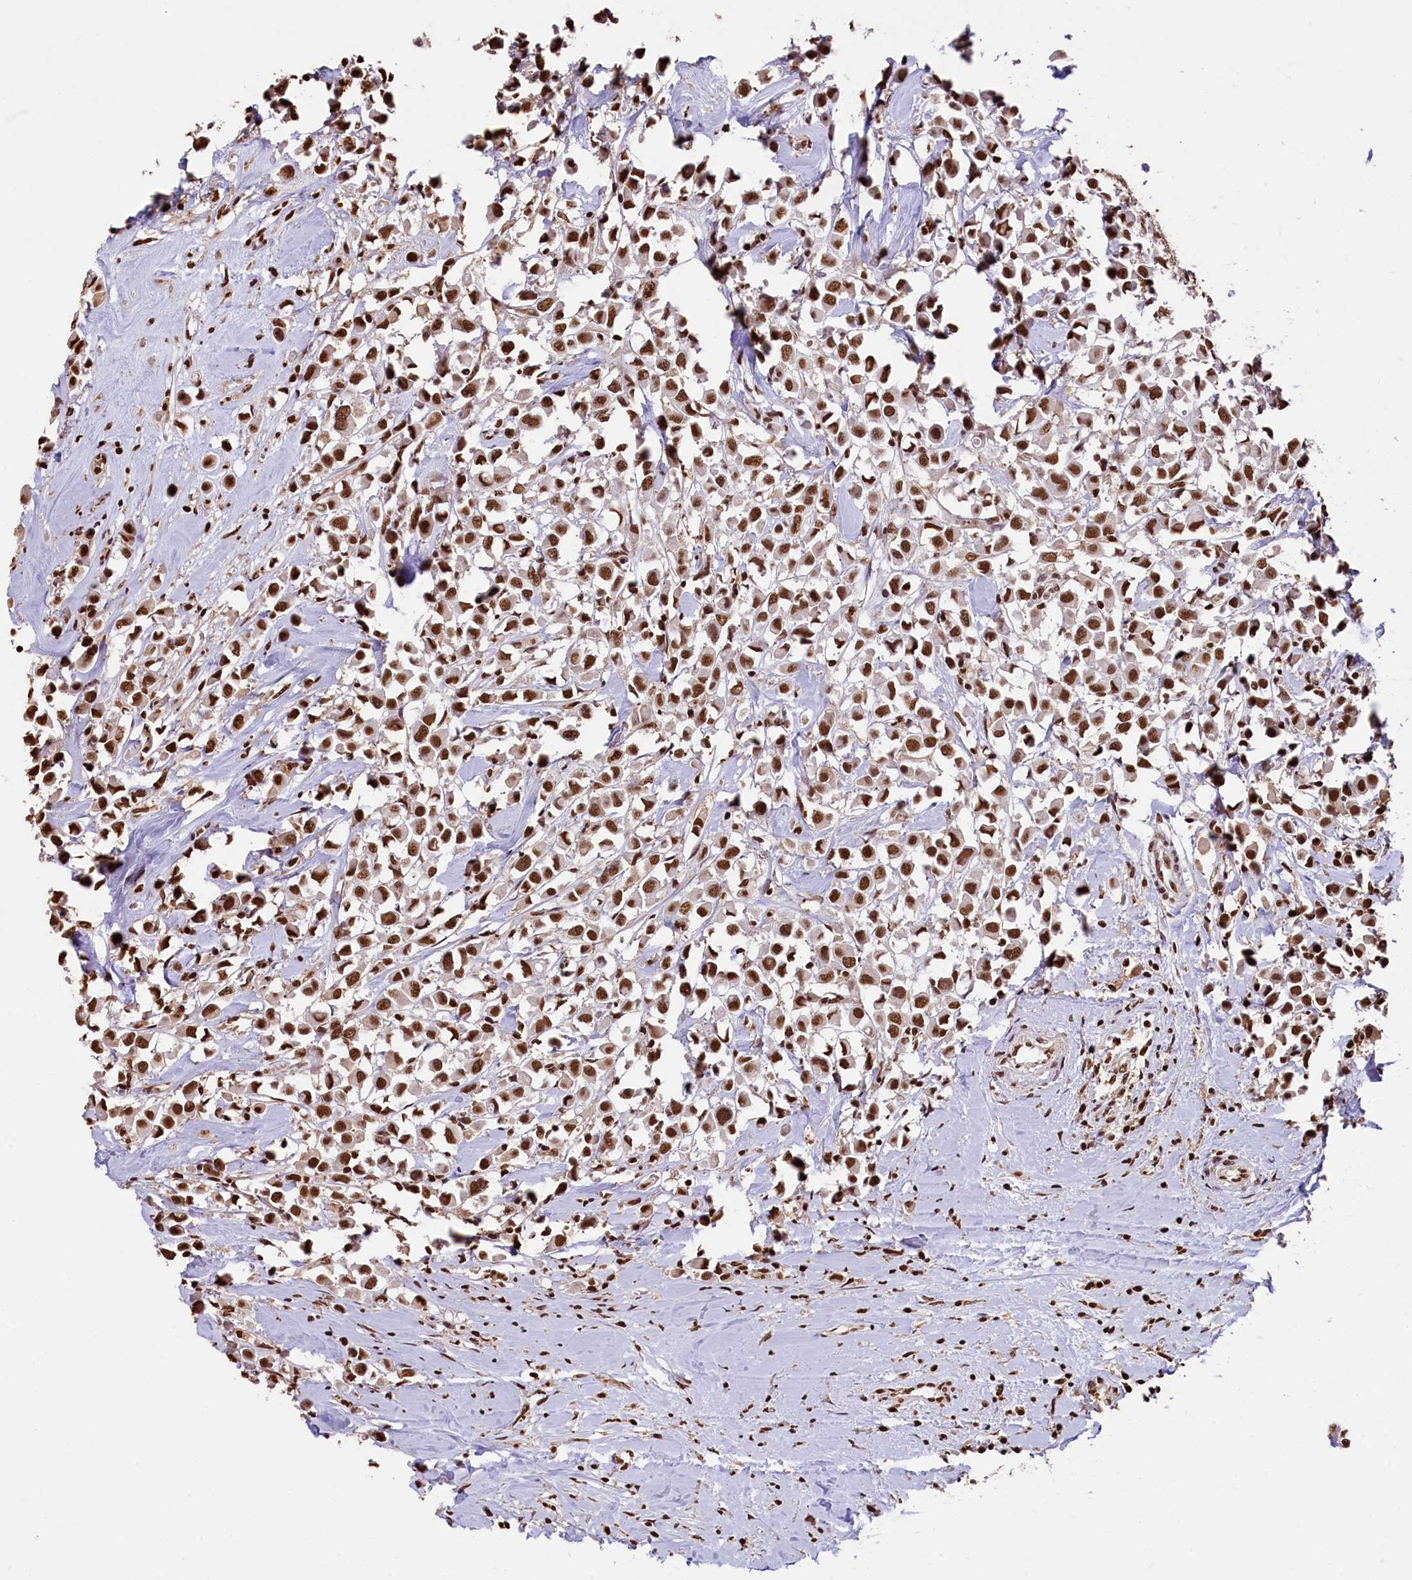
{"staining": {"intensity": "strong", "quantity": ">75%", "location": "nuclear"}, "tissue": "breast cancer", "cell_type": "Tumor cells", "image_type": "cancer", "snomed": [{"axis": "morphology", "description": "Duct carcinoma"}, {"axis": "topography", "description": "Breast"}], "caption": "Infiltrating ductal carcinoma (breast) tissue shows strong nuclear staining in approximately >75% of tumor cells, visualized by immunohistochemistry.", "gene": "SNRPD2", "patient": {"sex": "female", "age": 61}}